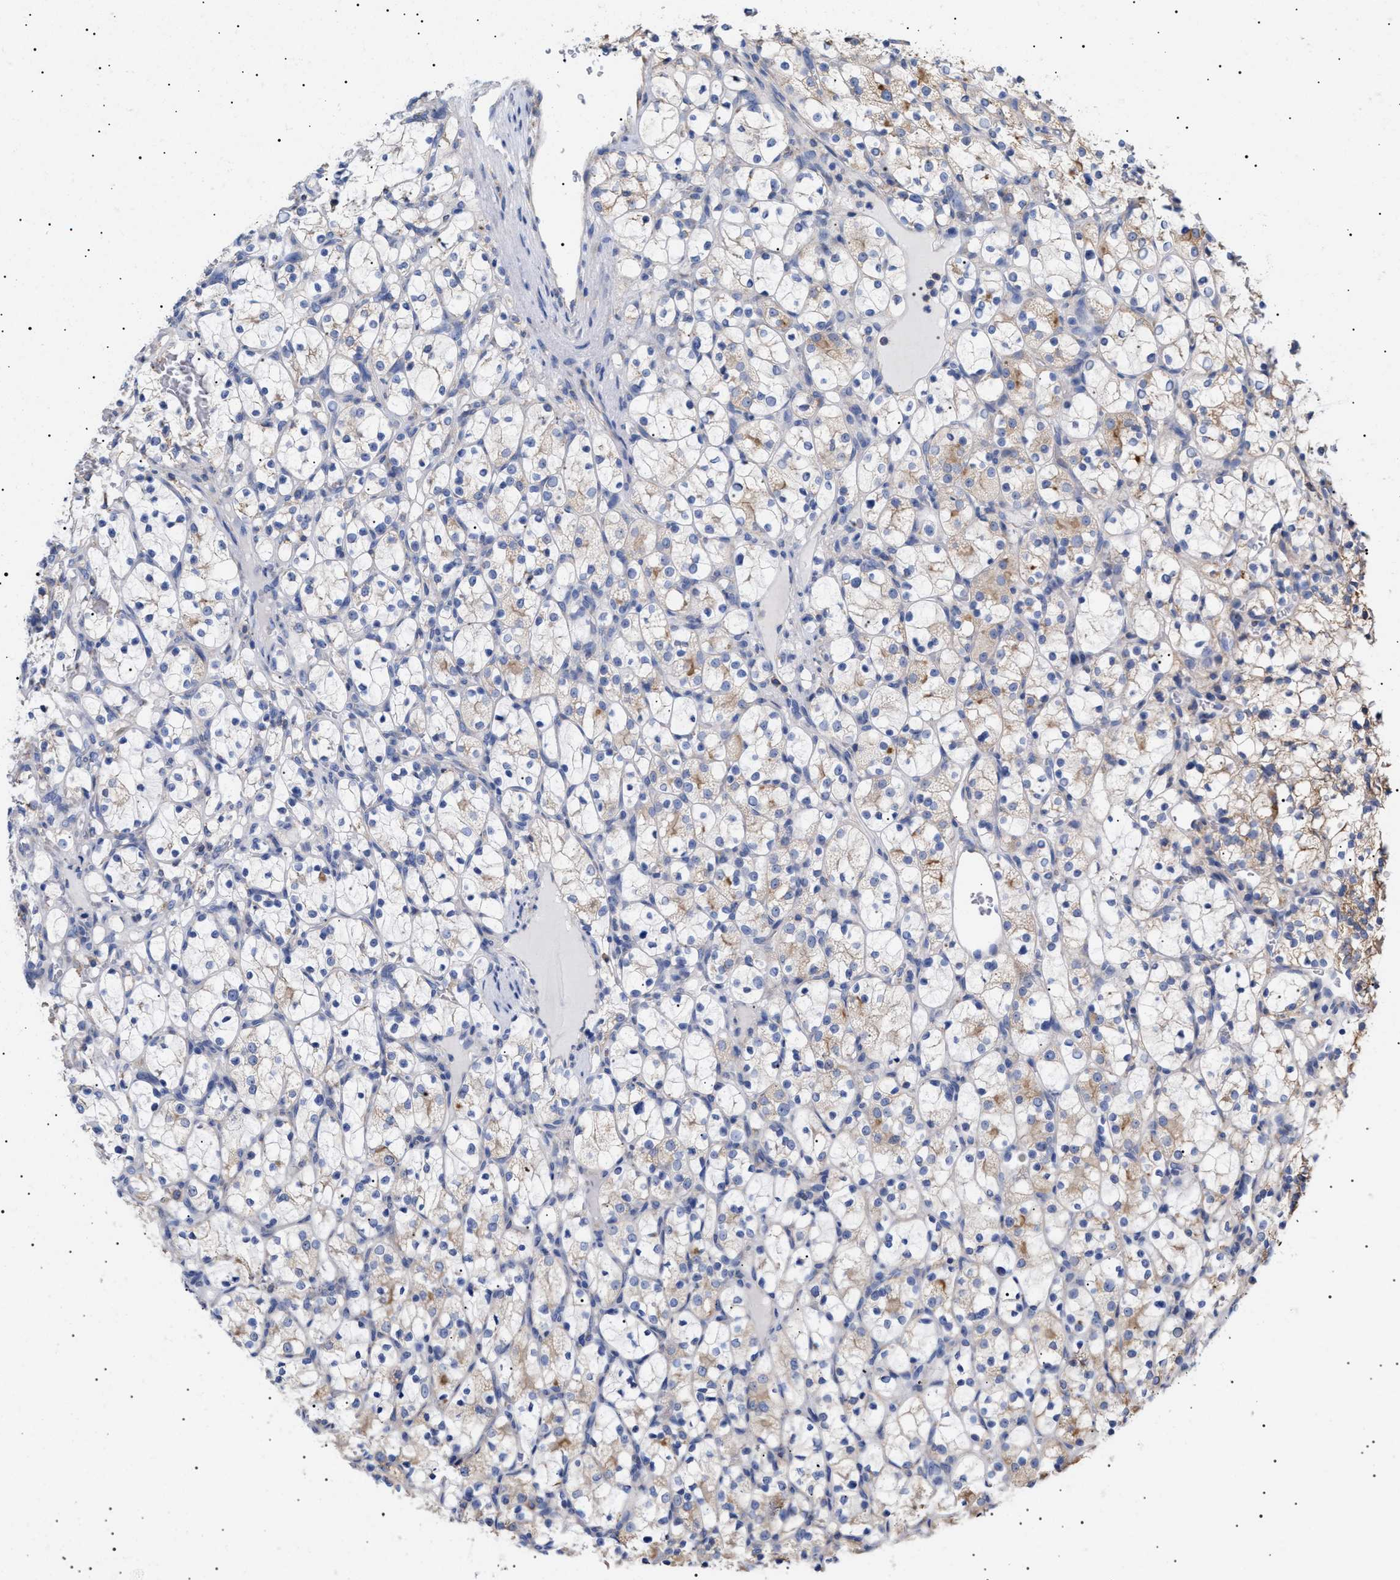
{"staining": {"intensity": "weak", "quantity": "<25%", "location": "cytoplasmic/membranous"}, "tissue": "renal cancer", "cell_type": "Tumor cells", "image_type": "cancer", "snomed": [{"axis": "morphology", "description": "Adenocarcinoma, NOS"}, {"axis": "topography", "description": "Kidney"}], "caption": "This is an immunohistochemistry image of human adenocarcinoma (renal). There is no positivity in tumor cells.", "gene": "ERCC6L2", "patient": {"sex": "female", "age": 69}}